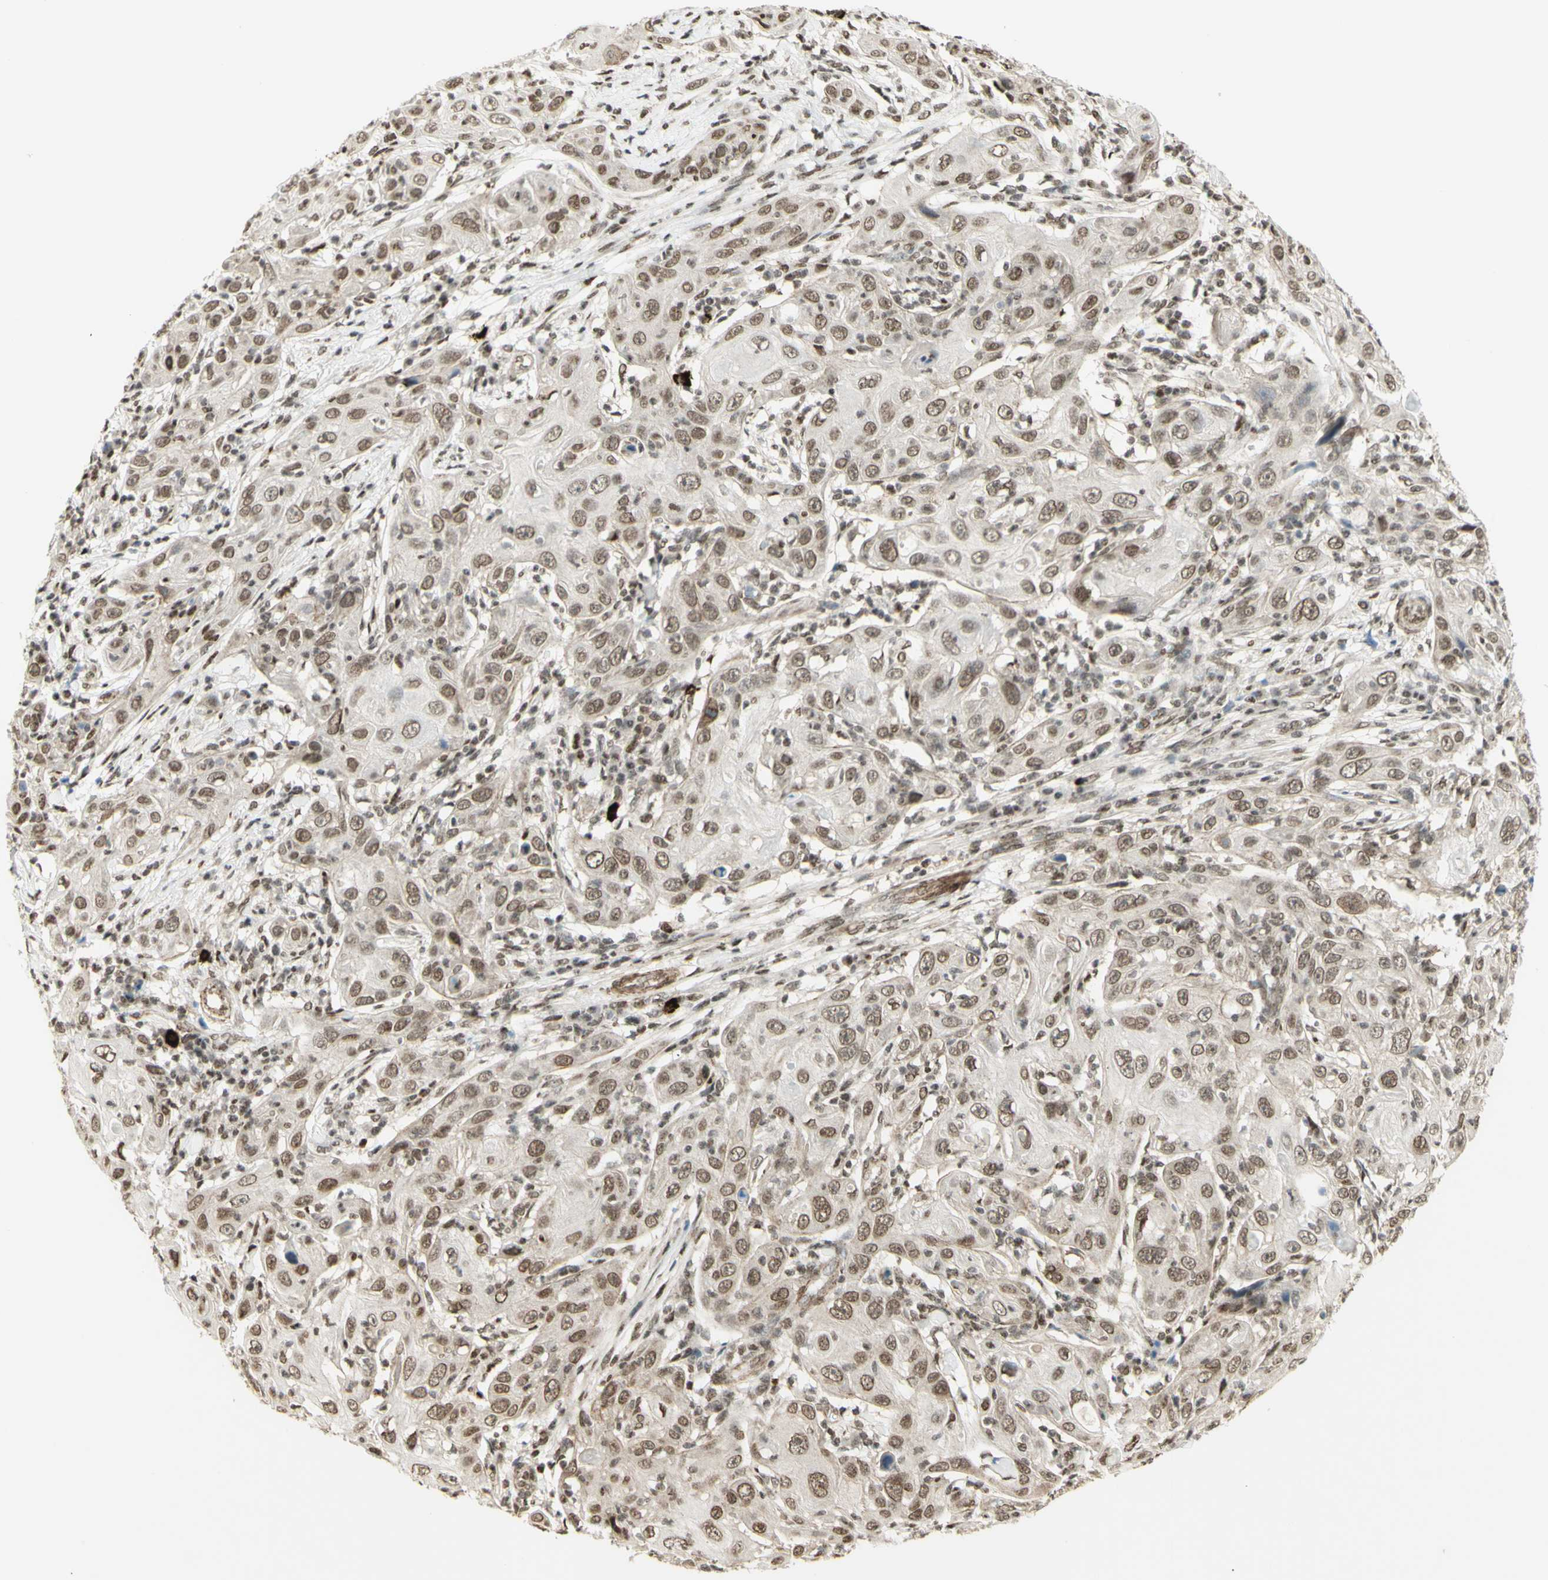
{"staining": {"intensity": "weak", "quantity": ">75%", "location": "nuclear"}, "tissue": "skin cancer", "cell_type": "Tumor cells", "image_type": "cancer", "snomed": [{"axis": "morphology", "description": "Squamous cell carcinoma, NOS"}, {"axis": "topography", "description": "Skin"}], "caption": "Immunohistochemistry photomicrograph of human squamous cell carcinoma (skin) stained for a protein (brown), which shows low levels of weak nuclear staining in about >75% of tumor cells.", "gene": "ZMYM6", "patient": {"sex": "female", "age": 88}}